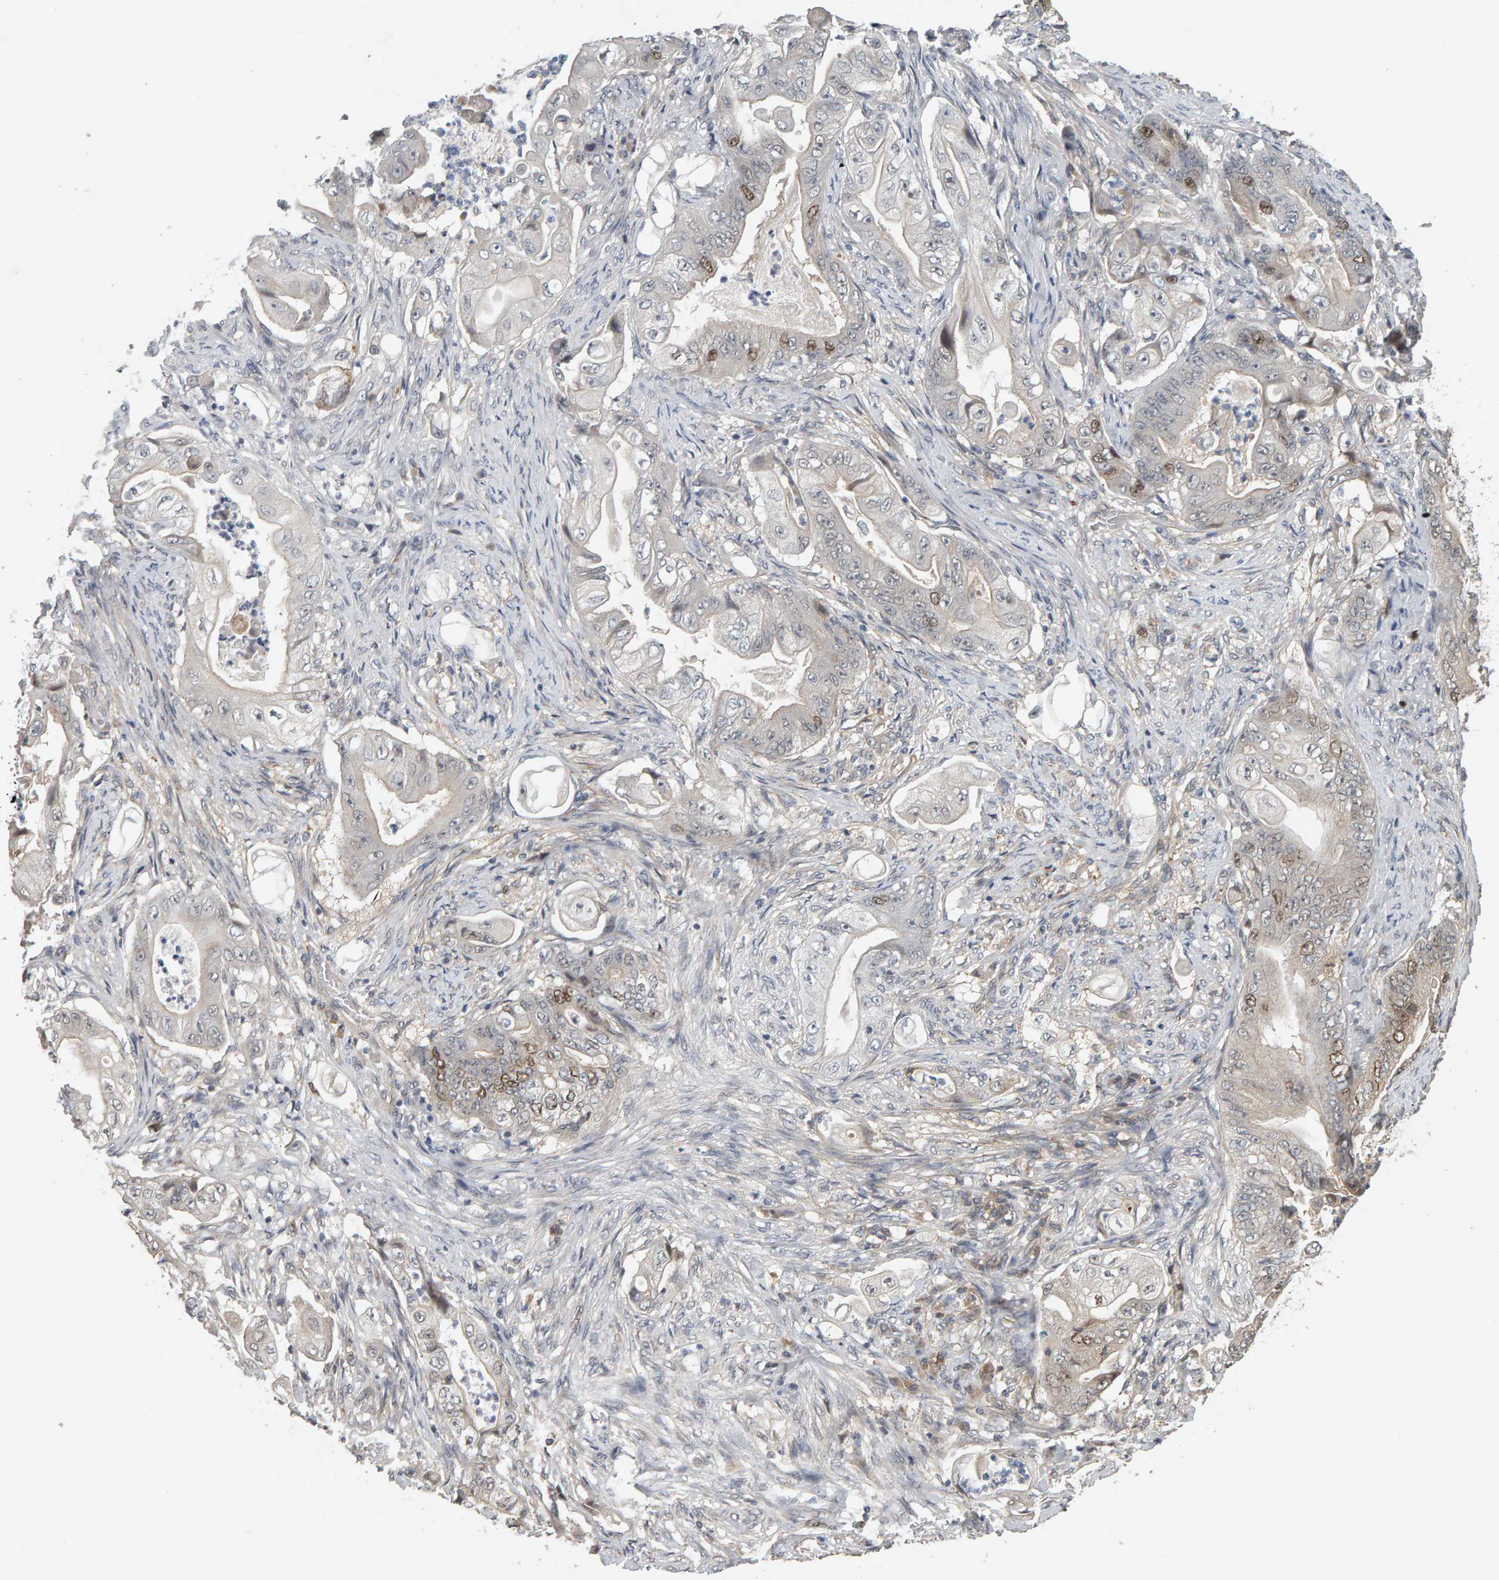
{"staining": {"intensity": "moderate", "quantity": "25%-75%", "location": "nuclear"}, "tissue": "stomach cancer", "cell_type": "Tumor cells", "image_type": "cancer", "snomed": [{"axis": "morphology", "description": "Adenocarcinoma, NOS"}, {"axis": "topography", "description": "Stomach"}], "caption": "Tumor cells exhibit moderate nuclear expression in approximately 25%-75% of cells in stomach cancer. Nuclei are stained in blue.", "gene": "CDCA5", "patient": {"sex": "female", "age": 73}}